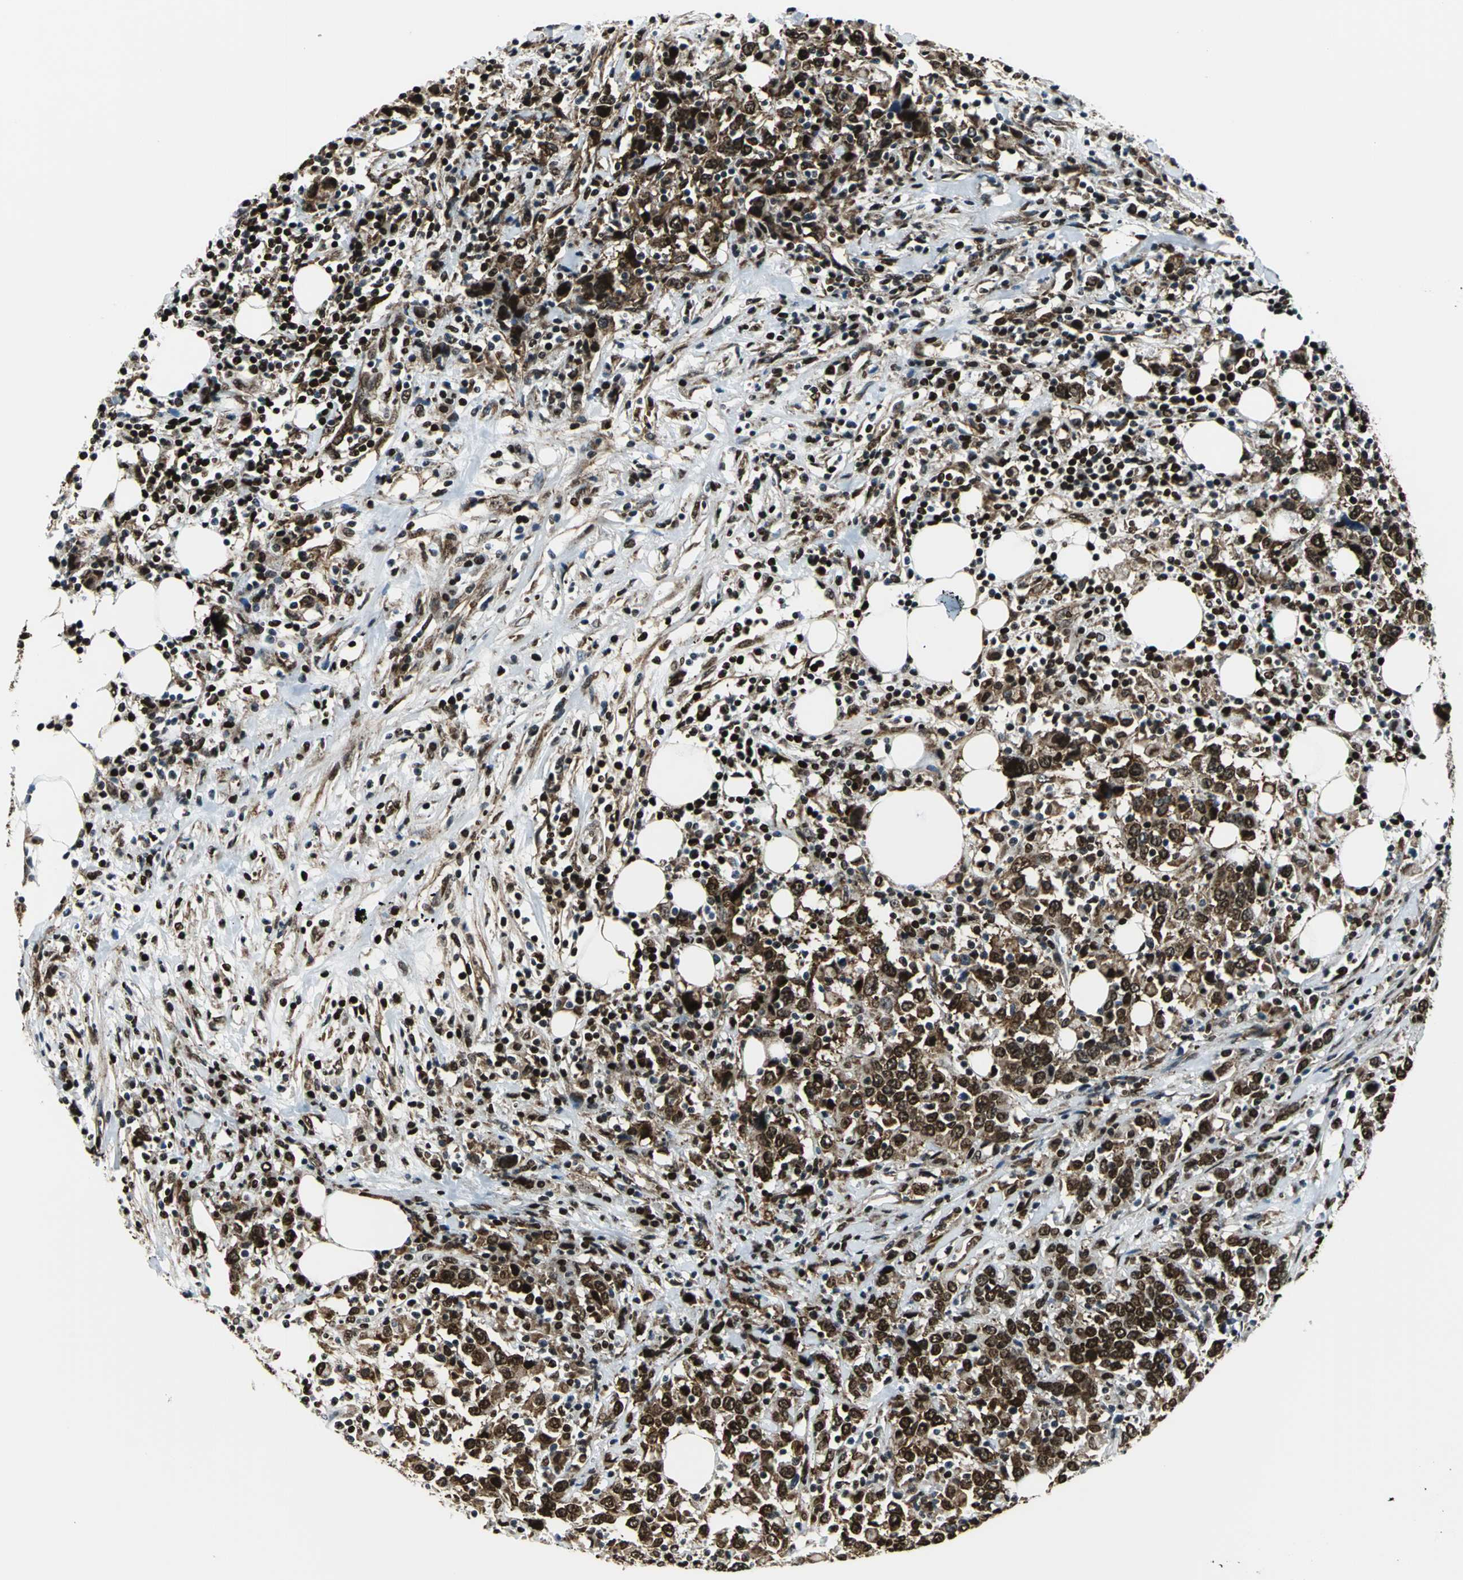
{"staining": {"intensity": "strong", "quantity": ">75%", "location": "cytoplasmic/membranous,nuclear"}, "tissue": "urothelial cancer", "cell_type": "Tumor cells", "image_type": "cancer", "snomed": [{"axis": "morphology", "description": "Urothelial carcinoma, High grade"}, {"axis": "topography", "description": "Urinary bladder"}], "caption": "The immunohistochemical stain shows strong cytoplasmic/membranous and nuclear expression in tumor cells of high-grade urothelial carcinoma tissue.", "gene": "APEX1", "patient": {"sex": "male", "age": 61}}